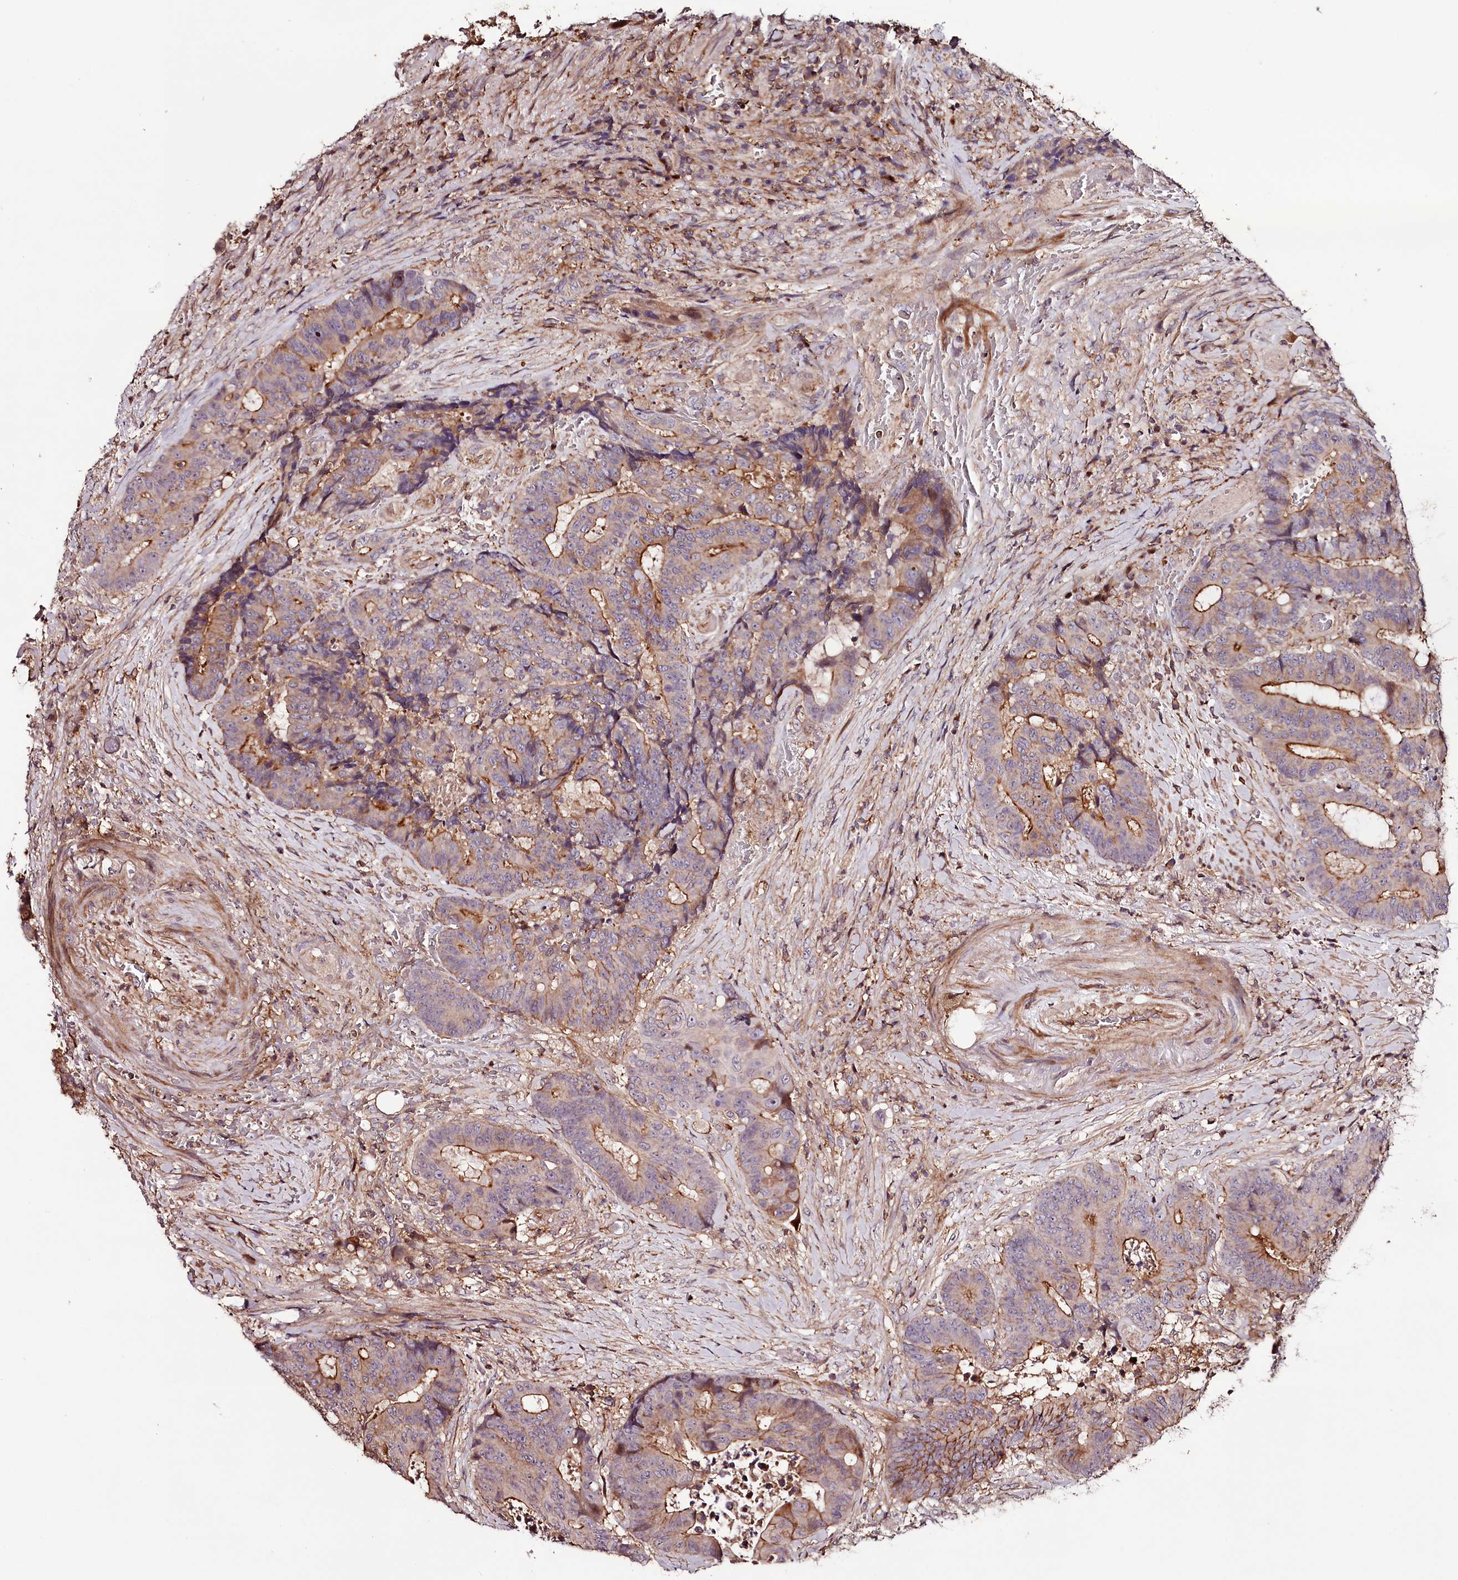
{"staining": {"intensity": "strong", "quantity": "25%-75%", "location": "cytoplasmic/membranous"}, "tissue": "colorectal cancer", "cell_type": "Tumor cells", "image_type": "cancer", "snomed": [{"axis": "morphology", "description": "Adenocarcinoma, NOS"}, {"axis": "topography", "description": "Rectum"}], "caption": "High-magnification brightfield microscopy of colorectal adenocarcinoma stained with DAB (3,3'-diaminobenzidine) (brown) and counterstained with hematoxylin (blue). tumor cells exhibit strong cytoplasmic/membranous staining is identified in approximately25%-75% of cells.", "gene": "KIF14", "patient": {"sex": "male", "age": 69}}